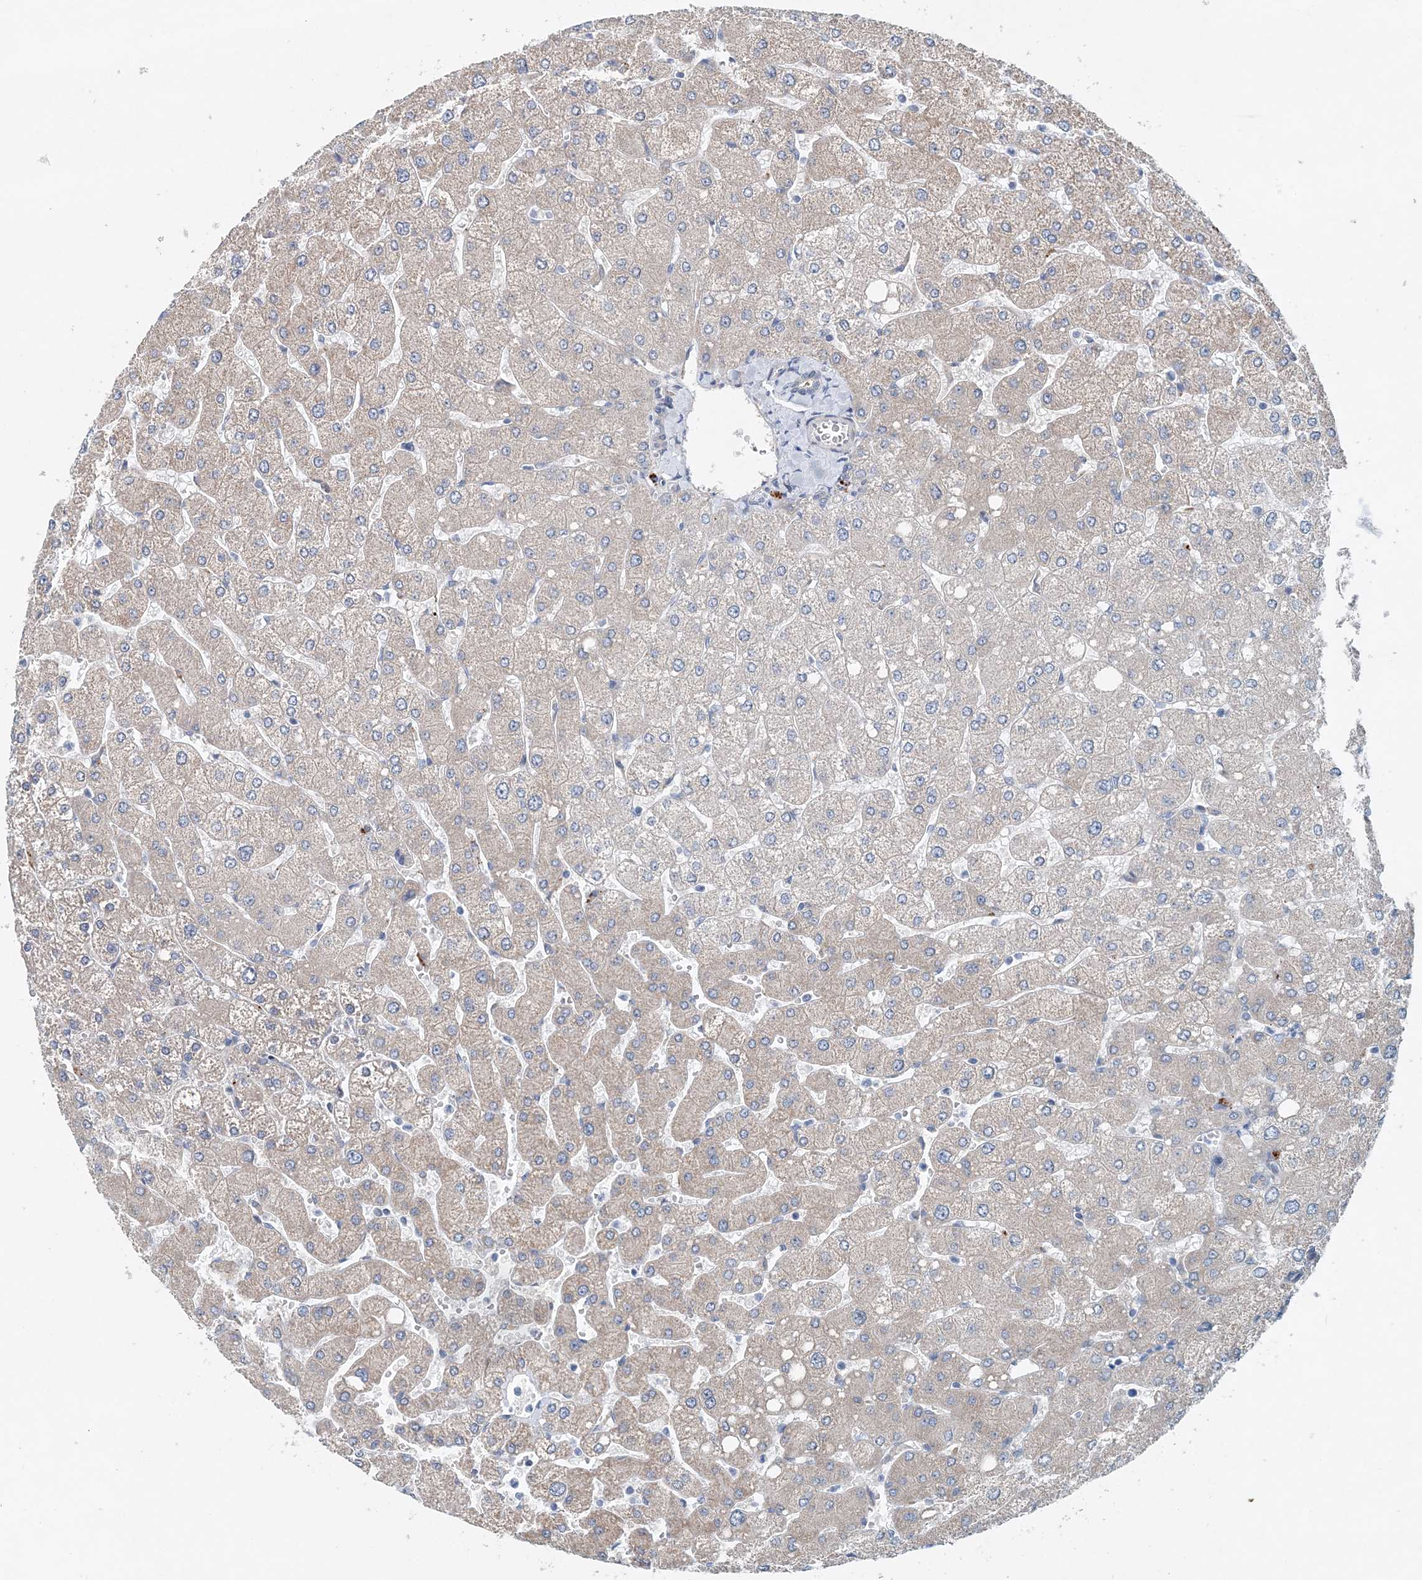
{"staining": {"intensity": "negative", "quantity": "none", "location": "none"}, "tissue": "liver", "cell_type": "Cholangiocytes", "image_type": "normal", "snomed": [{"axis": "morphology", "description": "Normal tissue, NOS"}, {"axis": "topography", "description": "Liver"}], "caption": "This is a photomicrograph of immunohistochemistry (IHC) staining of benign liver, which shows no expression in cholangiocytes.", "gene": "PFN2", "patient": {"sex": "male", "age": 55}}